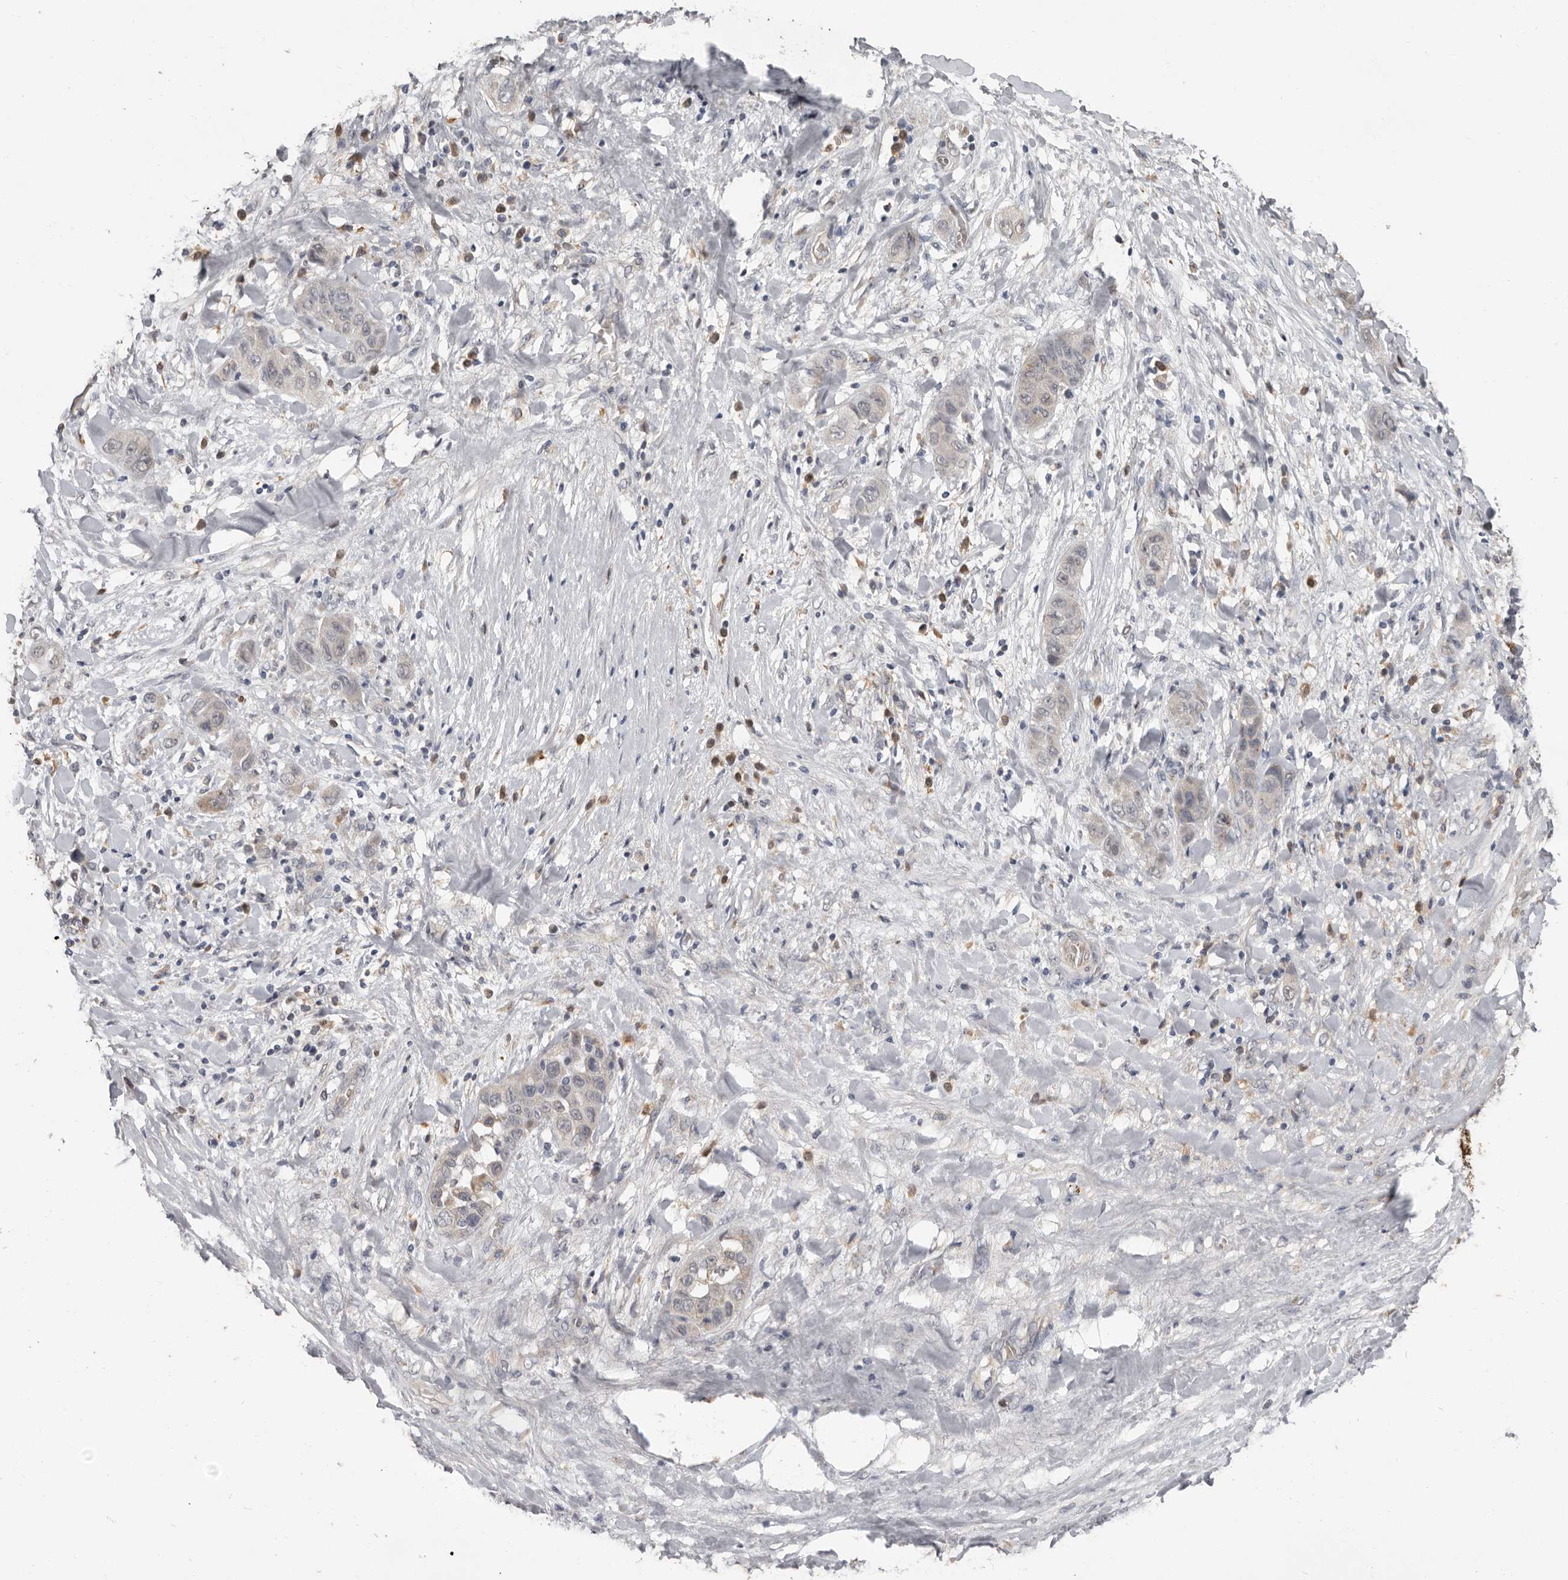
{"staining": {"intensity": "weak", "quantity": "<25%", "location": "cytoplasmic/membranous"}, "tissue": "liver cancer", "cell_type": "Tumor cells", "image_type": "cancer", "snomed": [{"axis": "morphology", "description": "Cholangiocarcinoma"}, {"axis": "topography", "description": "Liver"}], "caption": "An immunohistochemistry image of cholangiocarcinoma (liver) is shown. There is no staining in tumor cells of cholangiocarcinoma (liver).", "gene": "MTF1", "patient": {"sex": "female", "age": 52}}